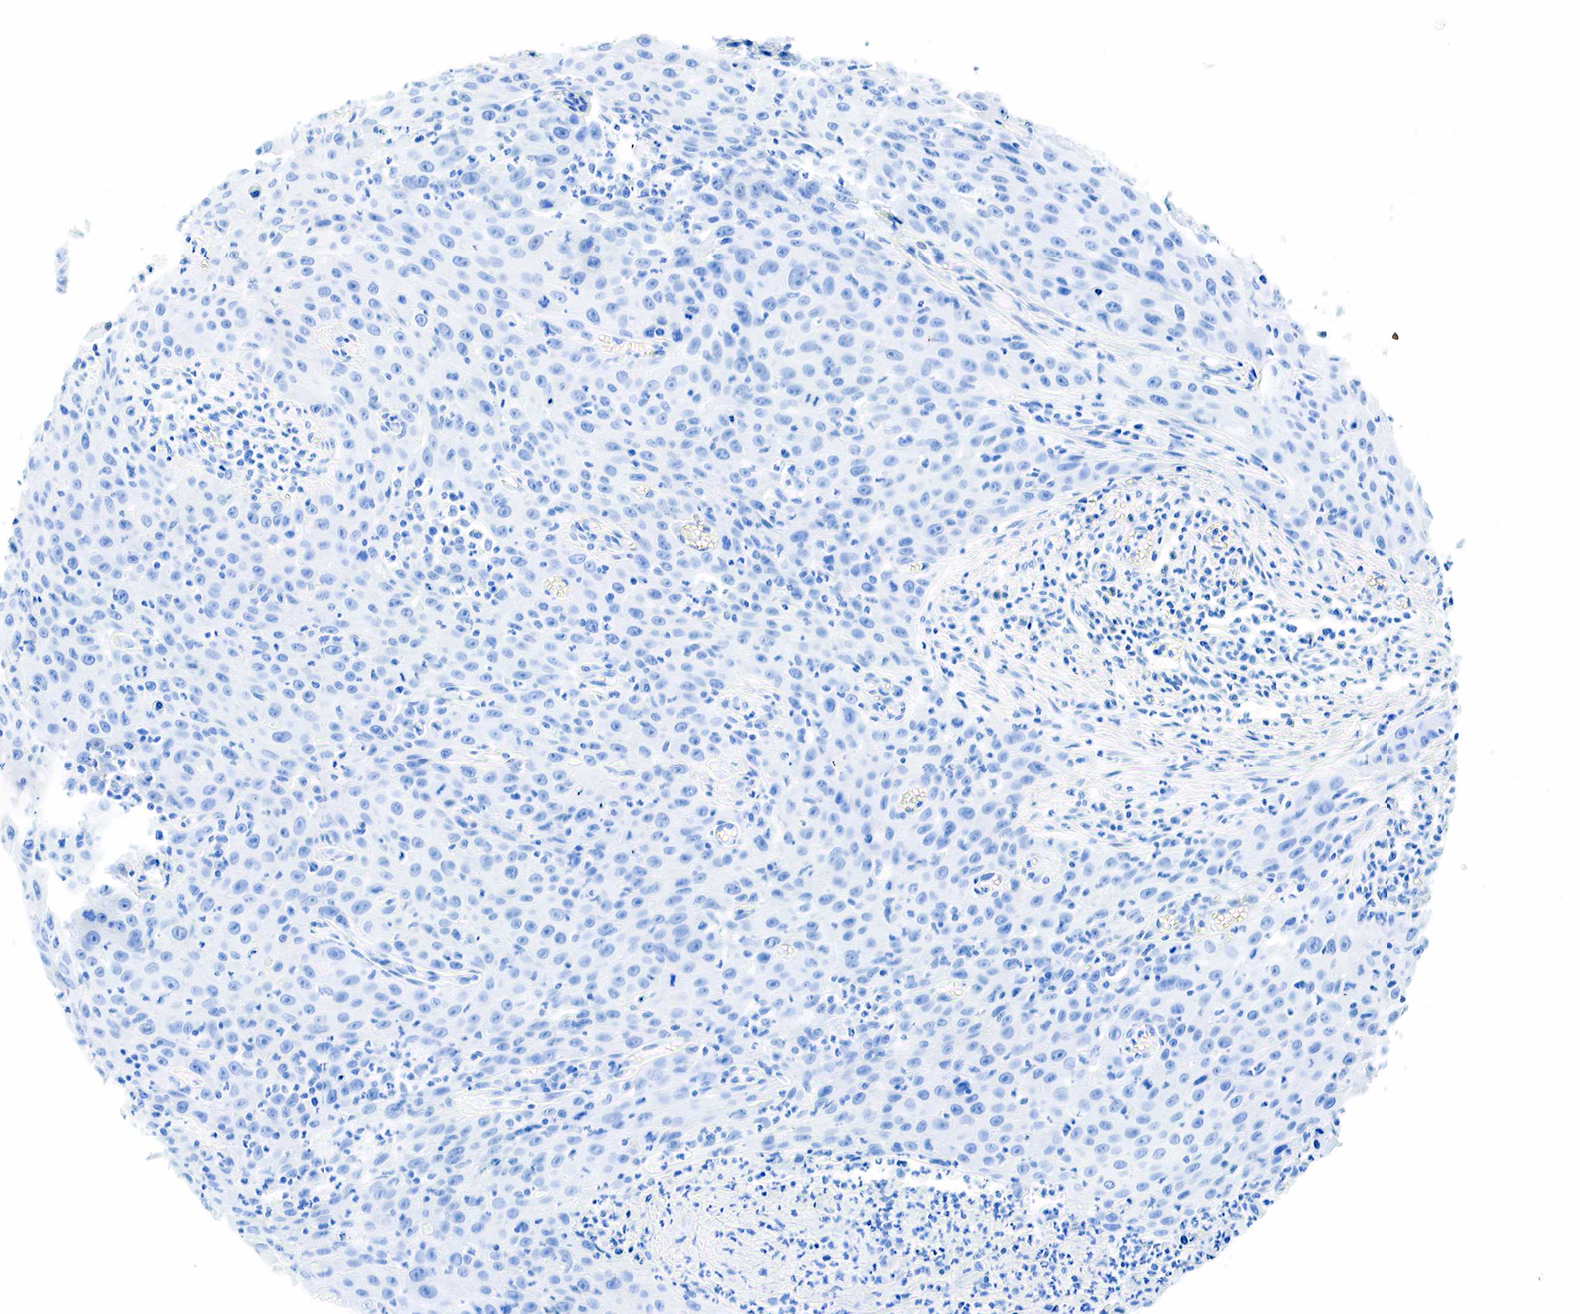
{"staining": {"intensity": "negative", "quantity": "none", "location": "none"}, "tissue": "urothelial cancer", "cell_type": "Tumor cells", "image_type": "cancer", "snomed": [{"axis": "morphology", "description": "Urothelial carcinoma, High grade"}, {"axis": "topography", "description": "Urinary bladder"}], "caption": "Protein analysis of urothelial cancer reveals no significant staining in tumor cells.", "gene": "INHA", "patient": {"sex": "male", "age": 66}}